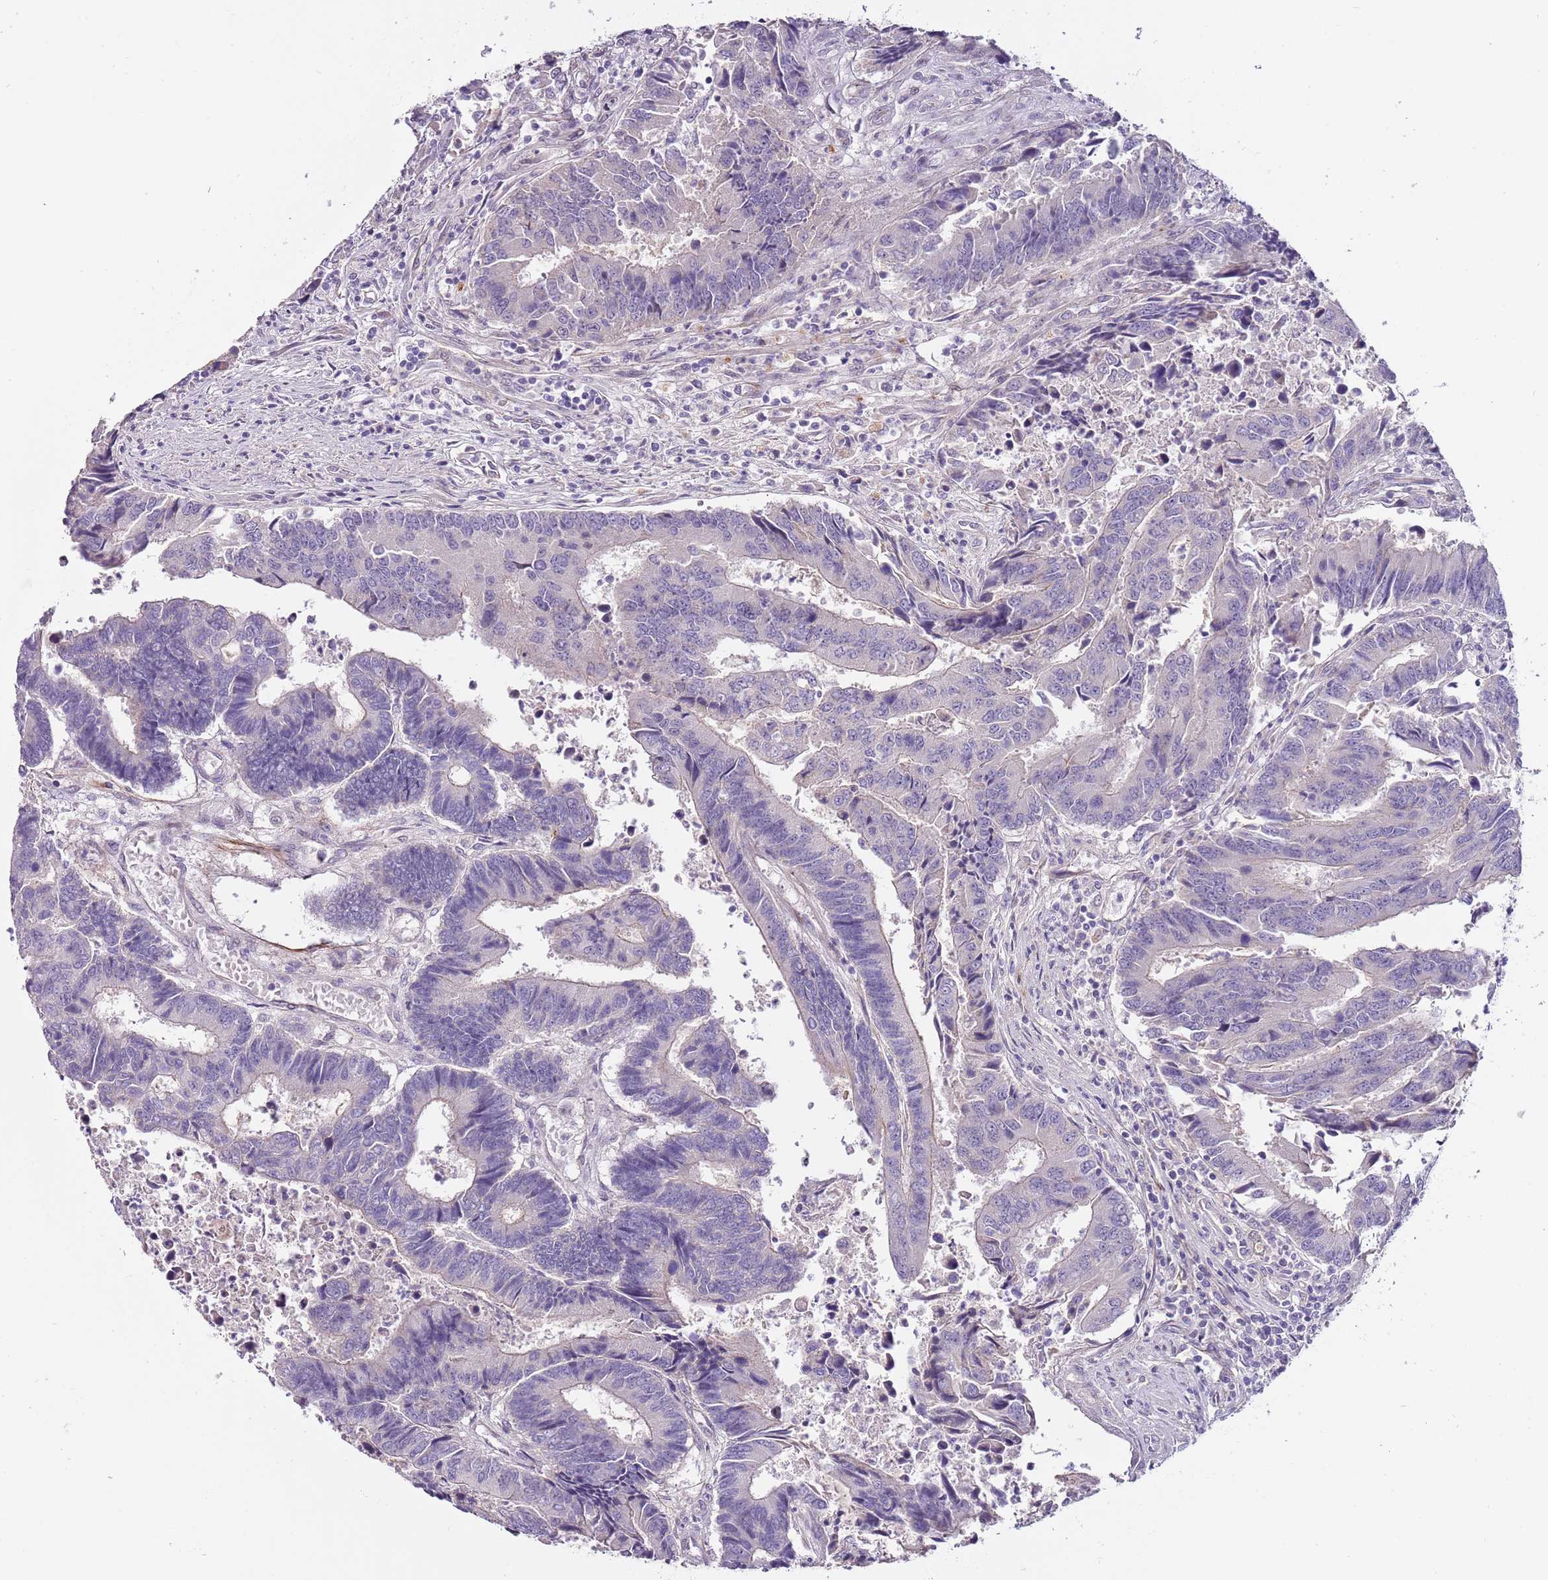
{"staining": {"intensity": "weak", "quantity": "<25%", "location": "cytoplasmic/membranous"}, "tissue": "colorectal cancer", "cell_type": "Tumor cells", "image_type": "cancer", "snomed": [{"axis": "morphology", "description": "Adenocarcinoma, NOS"}, {"axis": "topography", "description": "Colon"}], "caption": "A photomicrograph of colorectal cancer stained for a protein exhibits no brown staining in tumor cells.", "gene": "NKX2-3", "patient": {"sex": "female", "age": 67}}